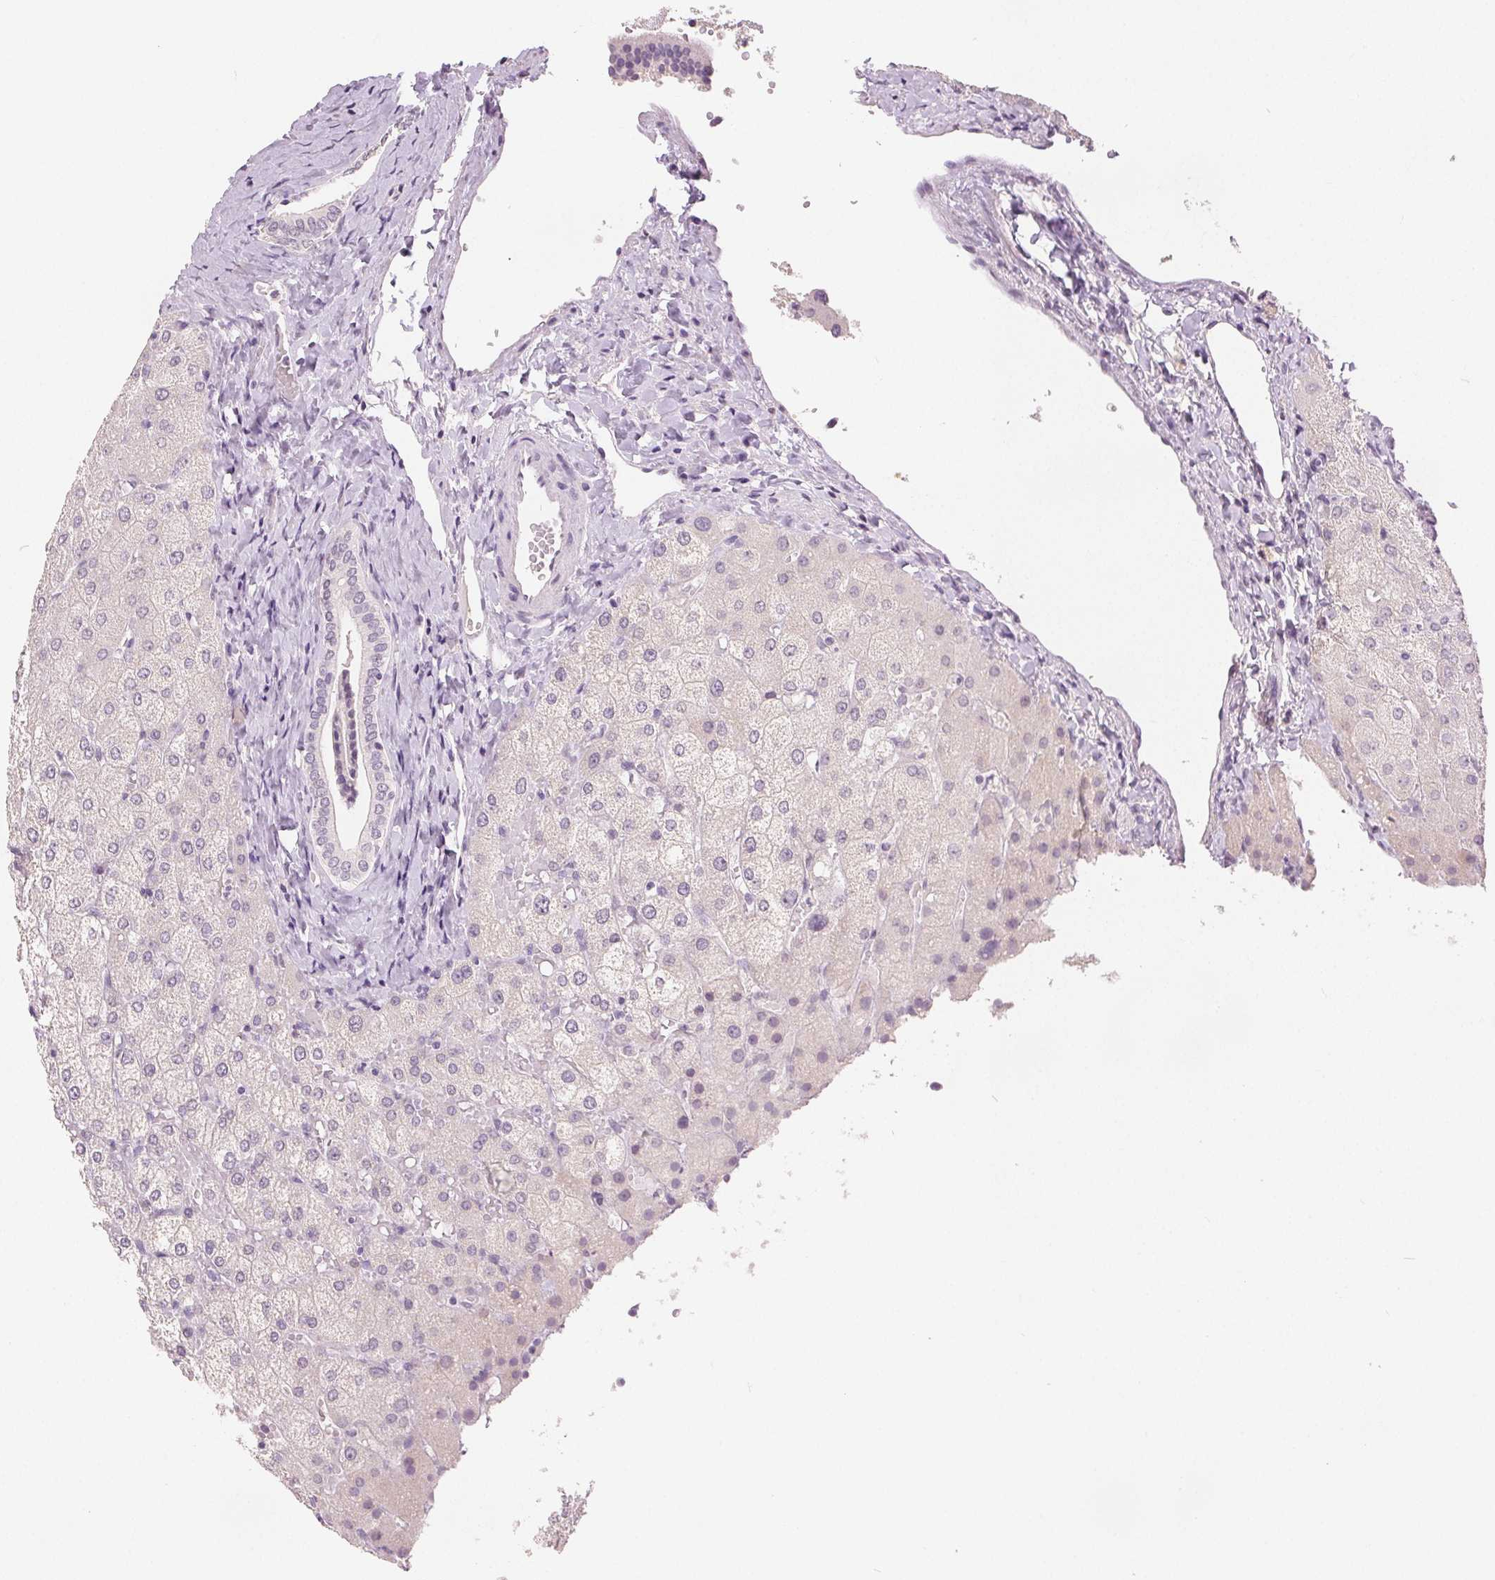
{"staining": {"intensity": "negative", "quantity": "none", "location": "none"}, "tissue": "liver", "cell_type": "Cholangiocytes", "image_type": "normal", "snomed": [{"axis": "morphology", "description": "Normal tissue, NOS"}, {"axis": "topography", "description": "Liver"}], "caption": "IHC histopathology image of normal human liver stained for a protein (brown), which shows no positivity in cholangiocytes.", "gene": "CA12", "patient": {"sex": "female", "age": 54}}